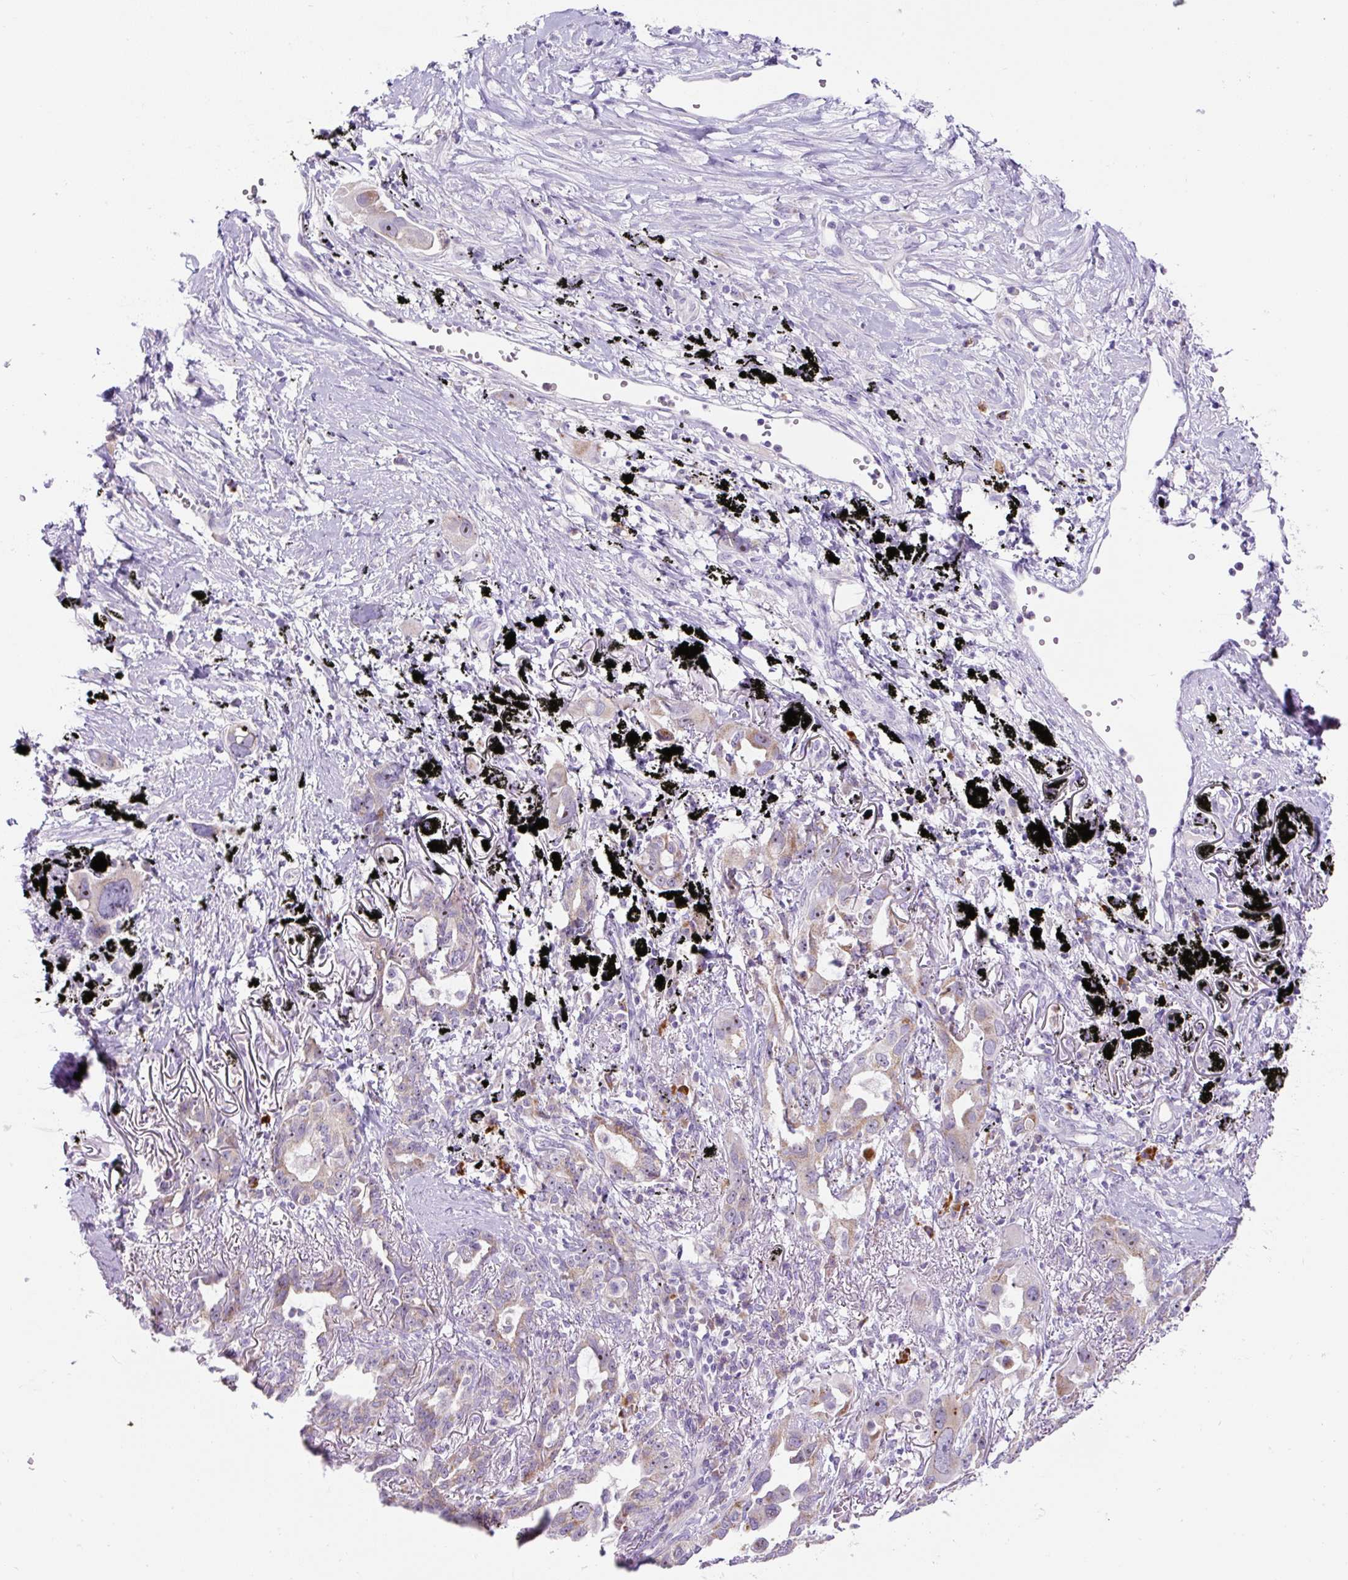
{"staining": {"intensity": "weak", "quantity": ">75%", "location": "cytoplasmic/membranous"}, "tissue": "lung cancer", "cell_type": "Tumor cells", "image_type": "cancer", "snomed": [{"axis": "morphology", "description": "Adenocarcinoma, NOS"}, {"axis": "topography", "description": "Lung"}], "caption": "DAB immunohistochemical staining of human lung adenocarcinoma exhibits weak cytoplasmic/membranous protein positivity in about >75% of tumor cells.", "gene": "ZNF596", "patient": {"sex": "male", "age": 67}}